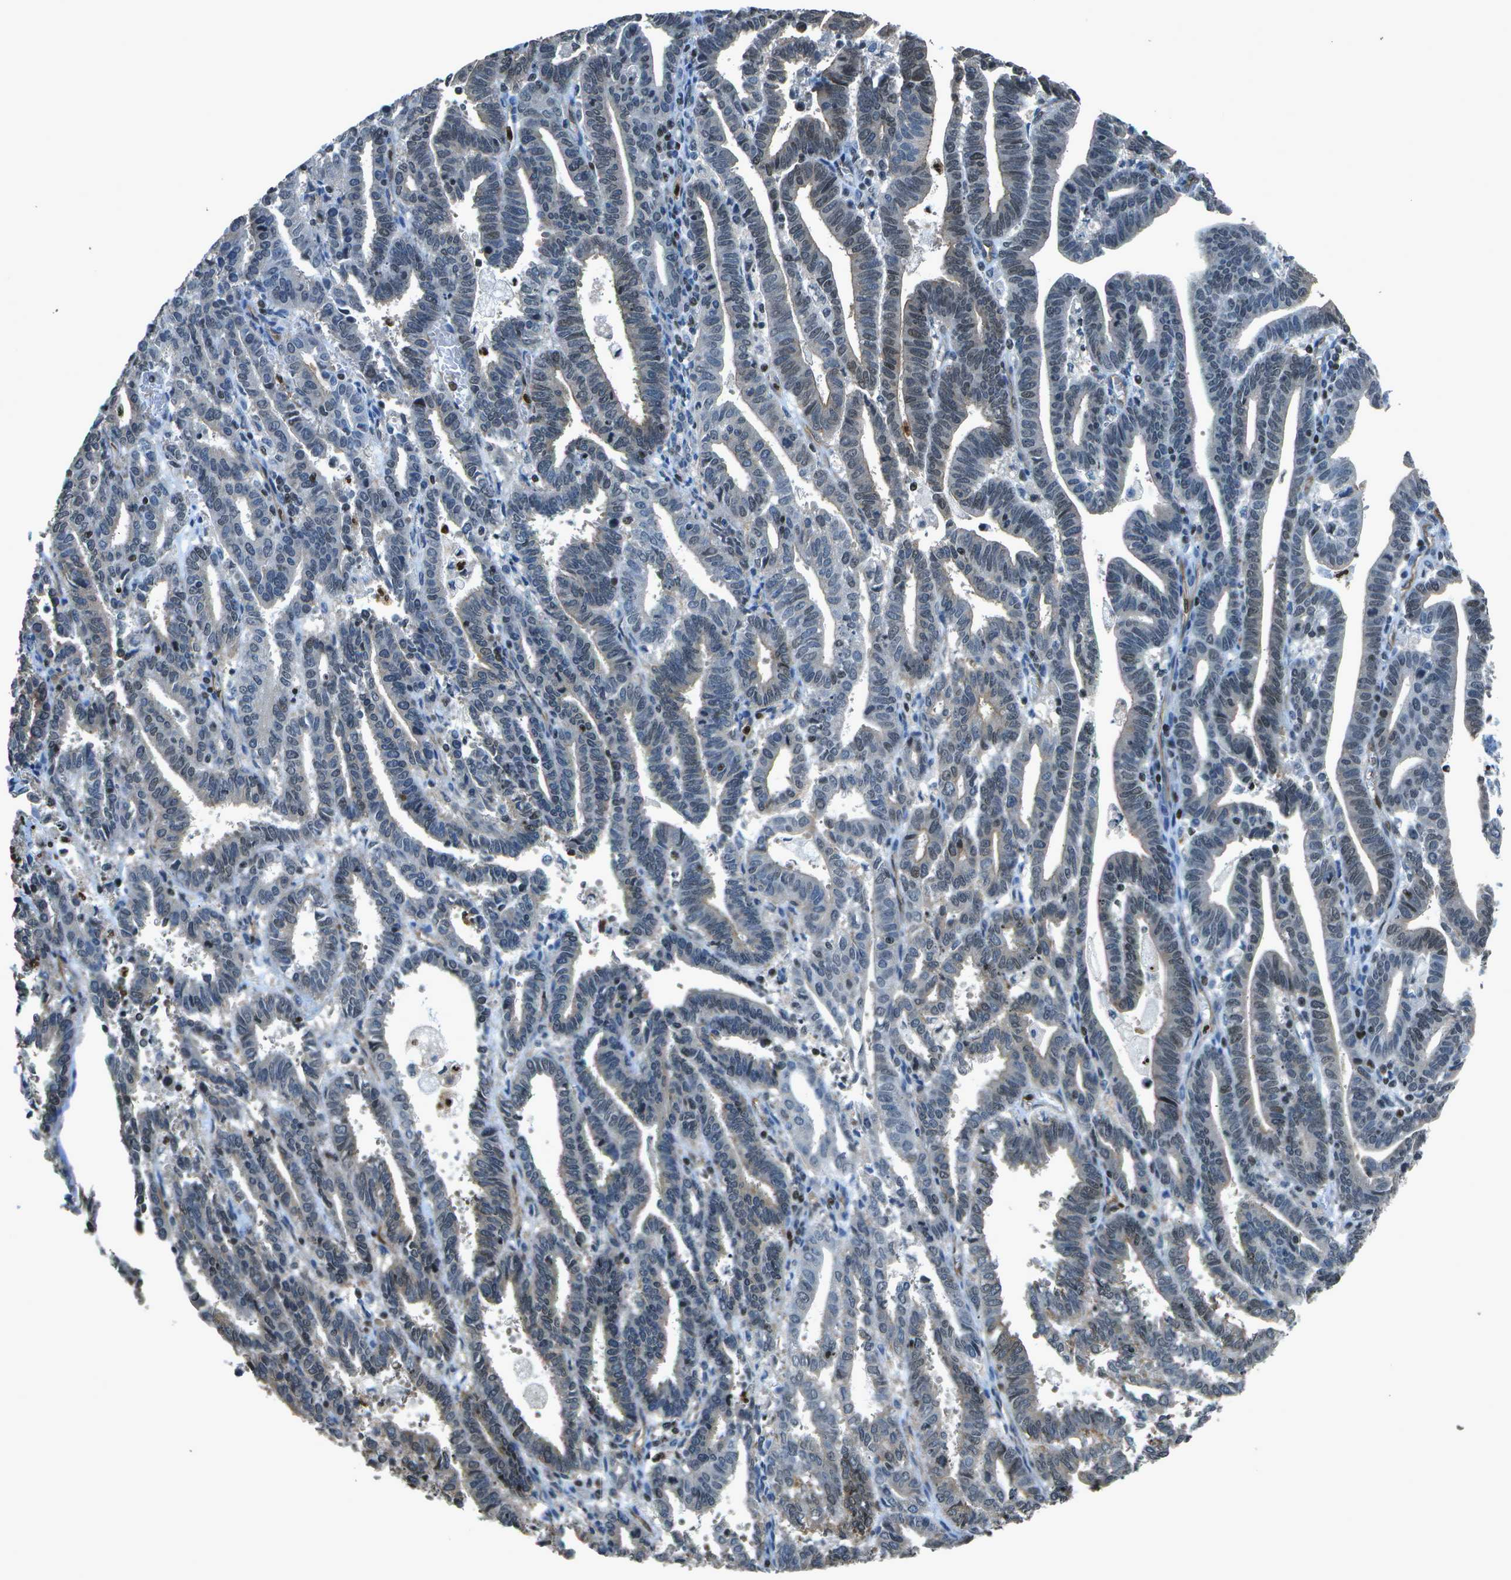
{"staining": {"intensity": "moderate", "quantity": "<25%", "location": "nuclear"}, "tissue": "endometrial cancer", "cell_type": "Tumor cells", "image_type": "cancer", "snomed": [{"axis": "morphology", "description": "Adenocarcinoma, NOS"}, {"axis": "topography", "description": "Uterus"}], "caption": "Adenocarcinoma (endometrial) stained for a protein exhibits moderate nuclear positivity in tumor cells.", "gene": "PDLIM1", "patient": {"sex": "female", "age": 83}}